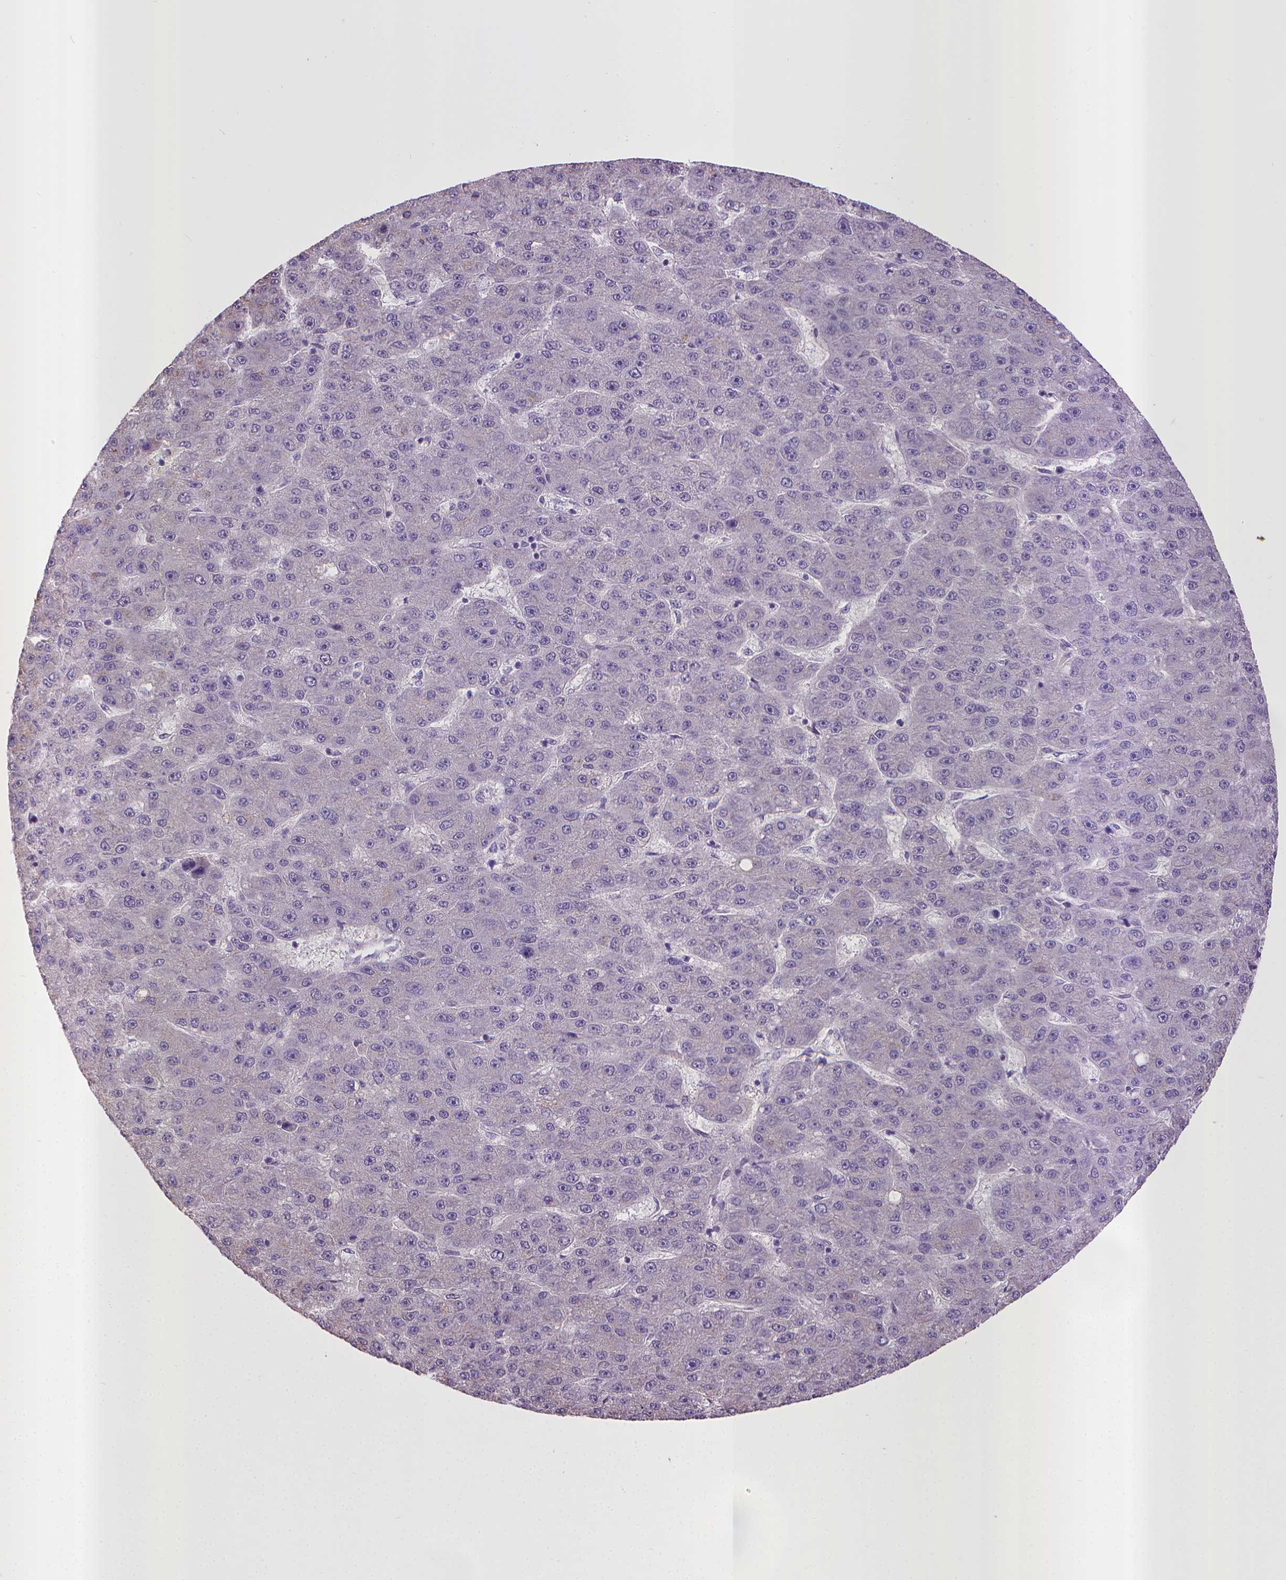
{"staining": {"intensity": "negative", "quantity": "none", "location": "none"}, "tissue": "liver cancer", "cell_type": "Tumor cells", "image_type": "cancer", "snomed": [{"axis": "morphology", "description": "Carcinoma, Hepatocellular, NOS"}, {"axis": "topography", "description": "Liver"}], "caption": "Immunohistochemistry (IHC) image of human liver cancer stained for a protein (brown), which displays no positivity in tumor cells.", "gene": "CPM", "patient": {"sex": "male", "age": 67}}